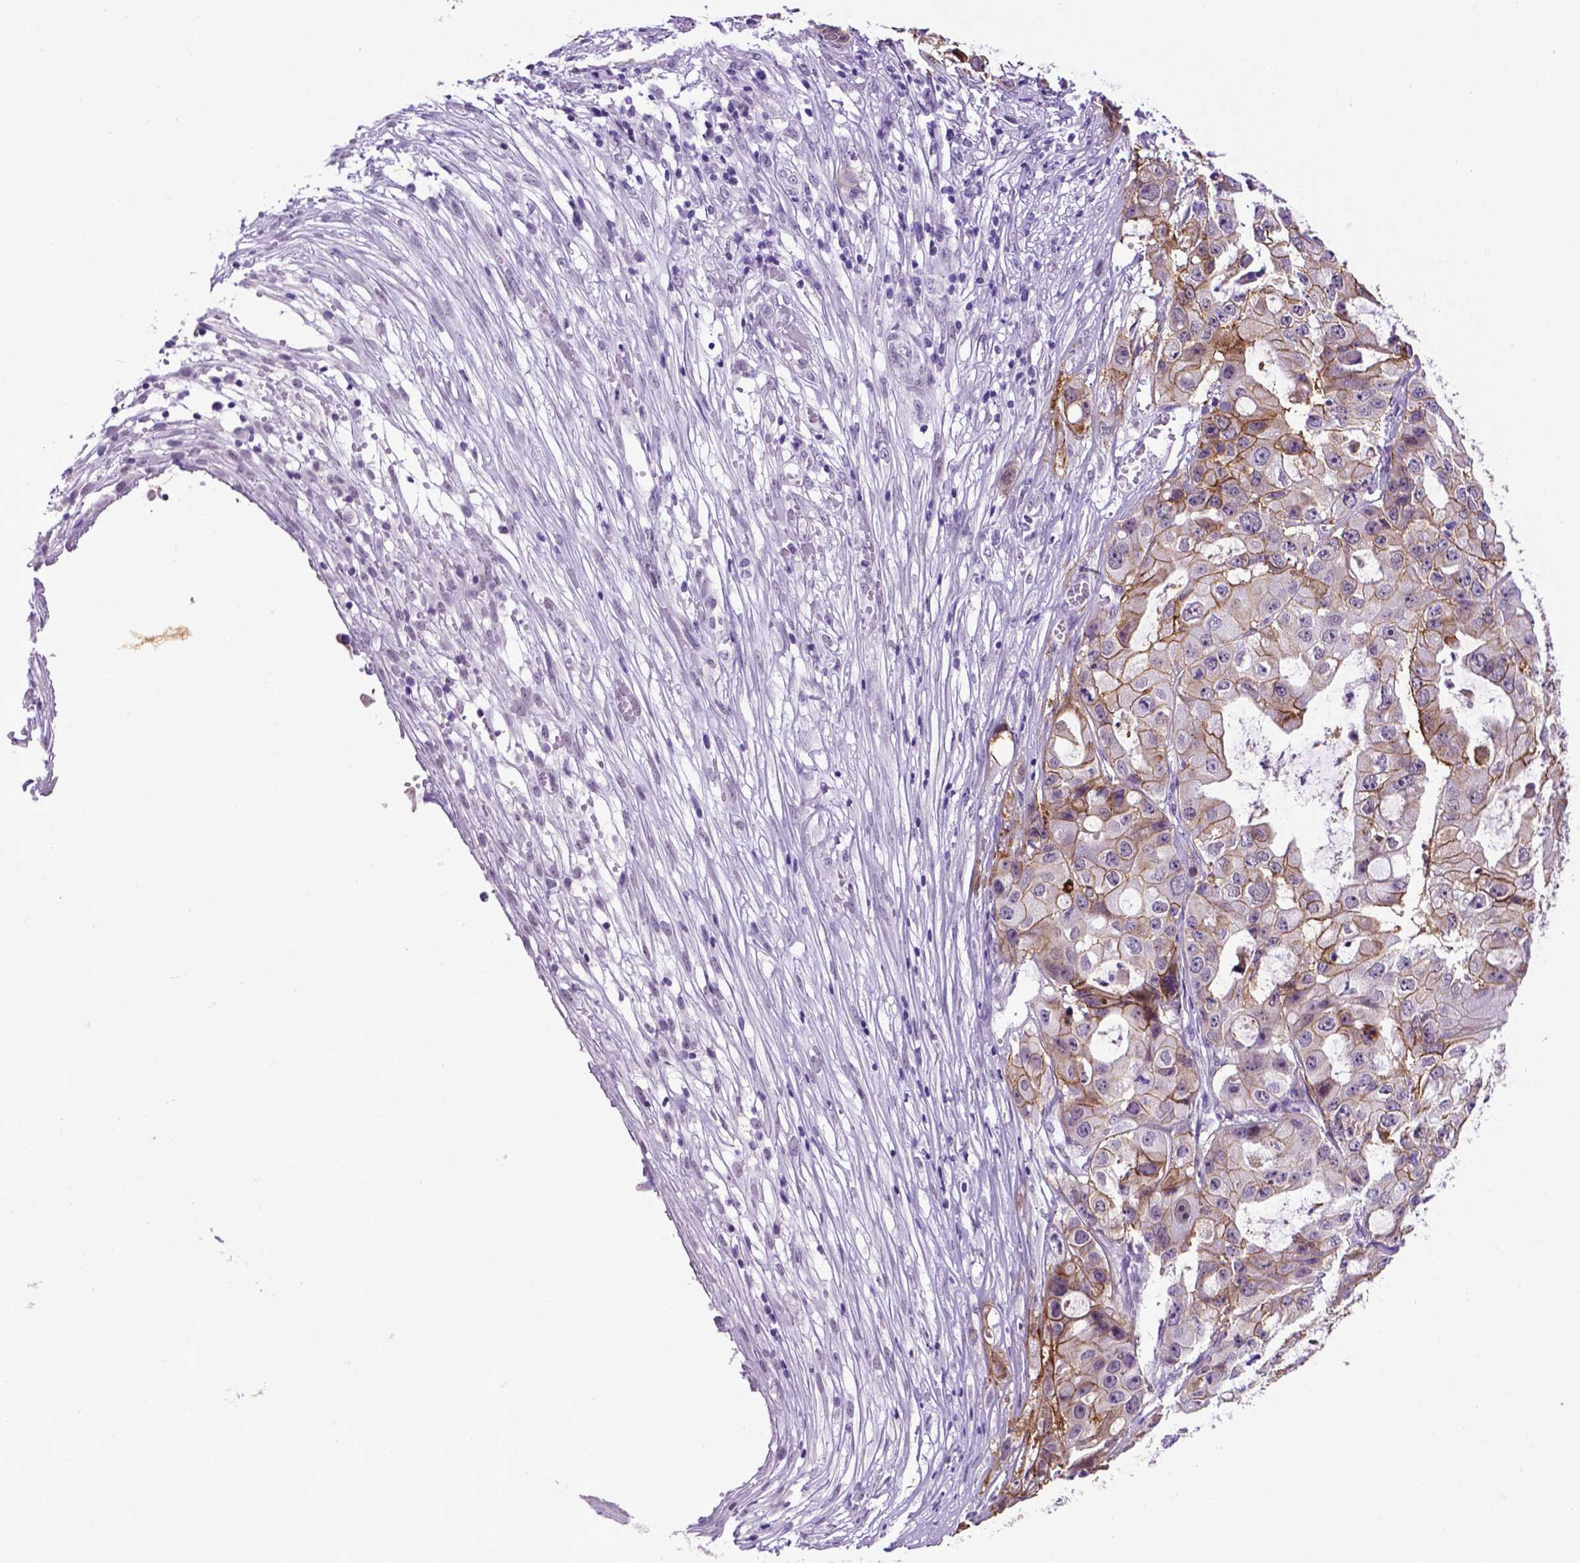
{"staining": {"intensity": "moderate", "quantity": "25%-75%", "location": "cytoplasmic/membranous"}, "tissue": "ovarian cancer", "cell_type": "Tumor cells", "image_type": "cancer", "snomed": [{"axis": "morphology", "description": "Cystadenocarcinoma, serous, NOS"}, {"axis": "topography", "description": "Ovary"}], "caption": "Immunohistochemistry (IHC) (DAB (3,3'-diaminobenzidine)) staining of human ovarian cancer reveals moderate cytoplasmic/membranous protein expression in about 25%-75% of tumor cells.", "gene": "TACSTD2", "patient": {"sex": "female", "age": 56}}